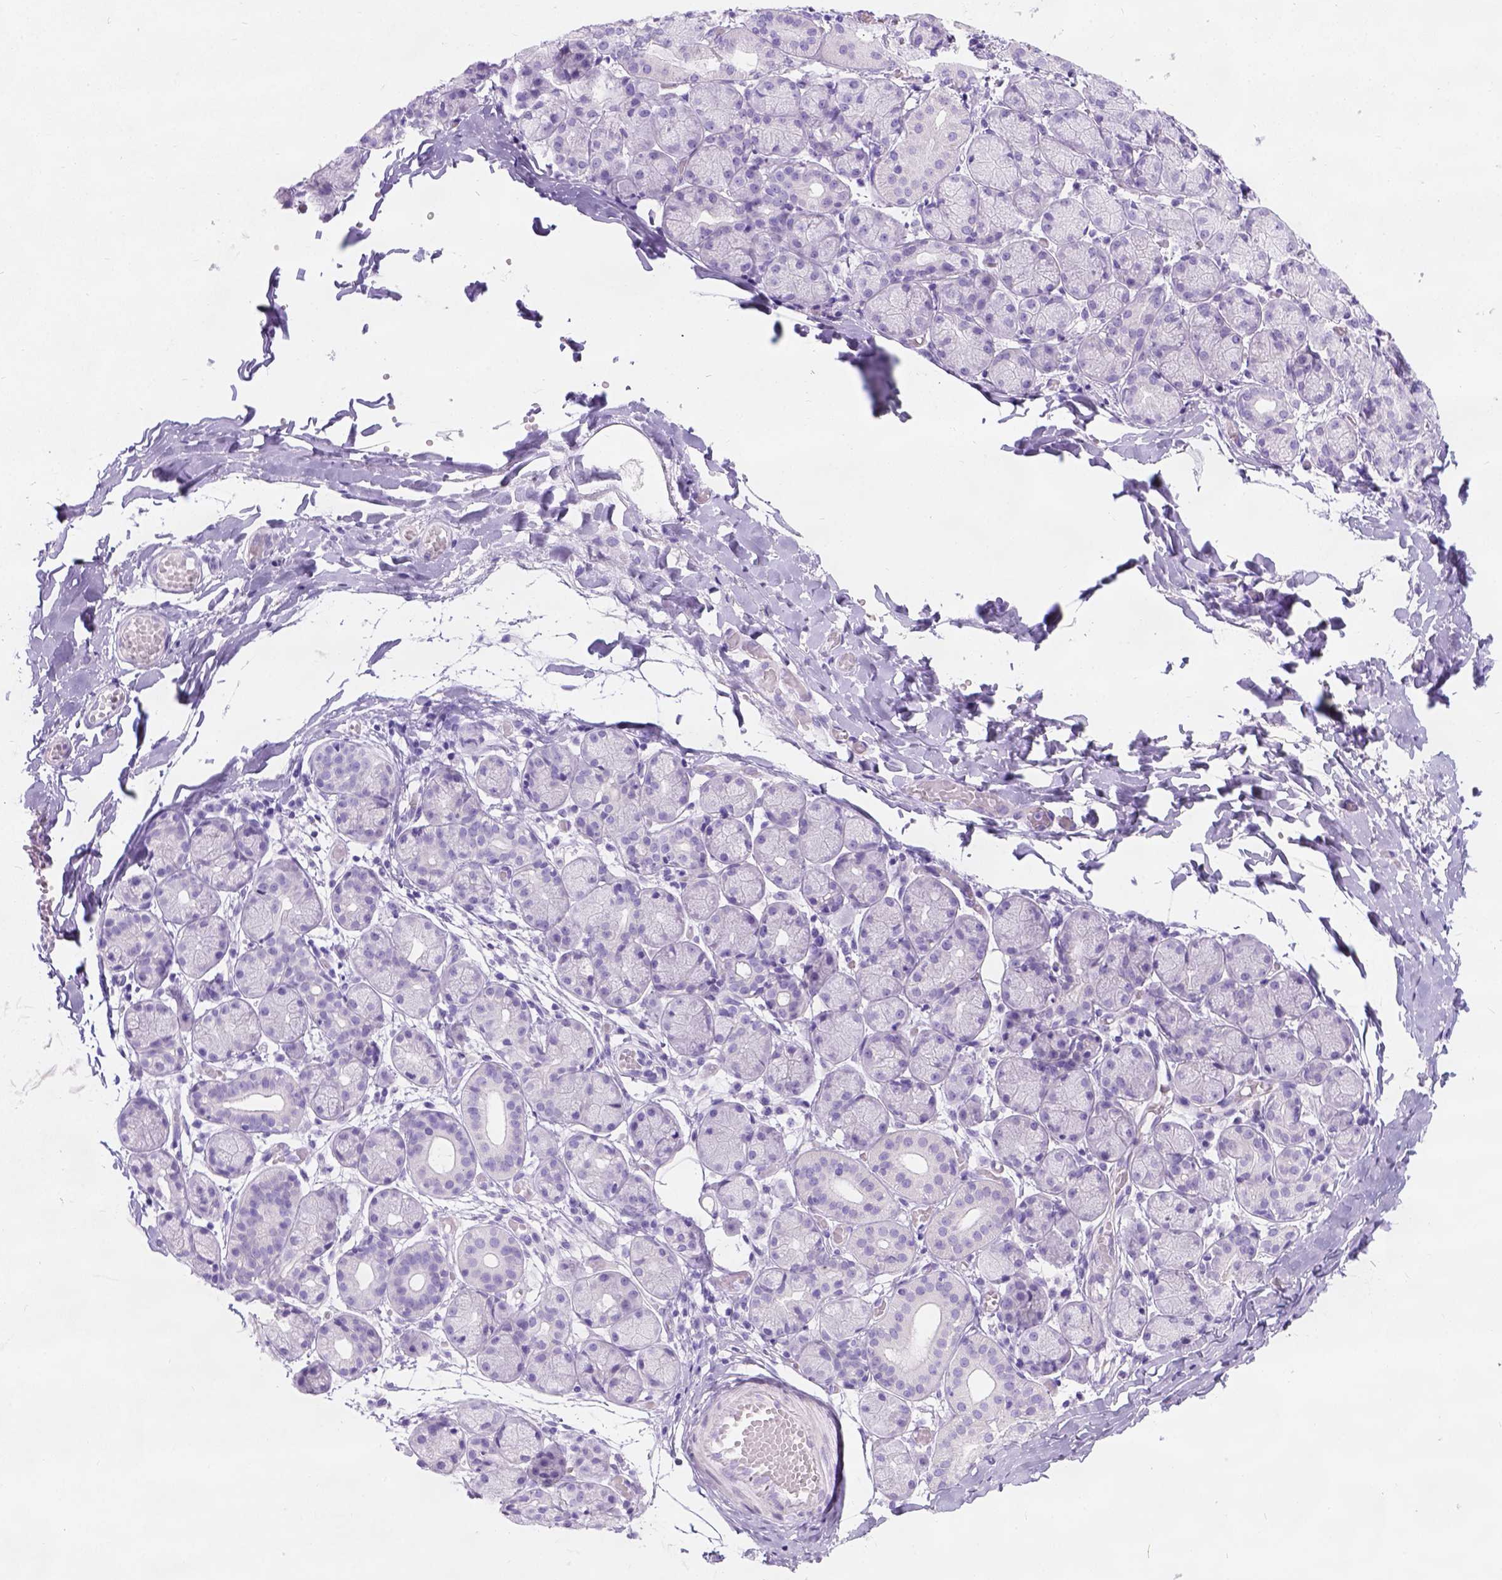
{"staining": {"intensity": "negative", "quantity": "none", "location": "none"}, "tissue": "salivary gland", "cell_type": "Glandular cells", "image_type": "normal", "snomed": [{"axis": "morphology", "description": "Normal tissue, NOS"}, {"axis": "topography", "description": "Salivary gland"}, {"axis": "topography", "description": "Peripheral nerve tissue"}], "caption": "This is an immunohistochemistry photomicrograph of benign salivary gland. There is no staining in glandular cells.", "gene": "C7orf57", "patient": {"sex": "female", "age": 24}}